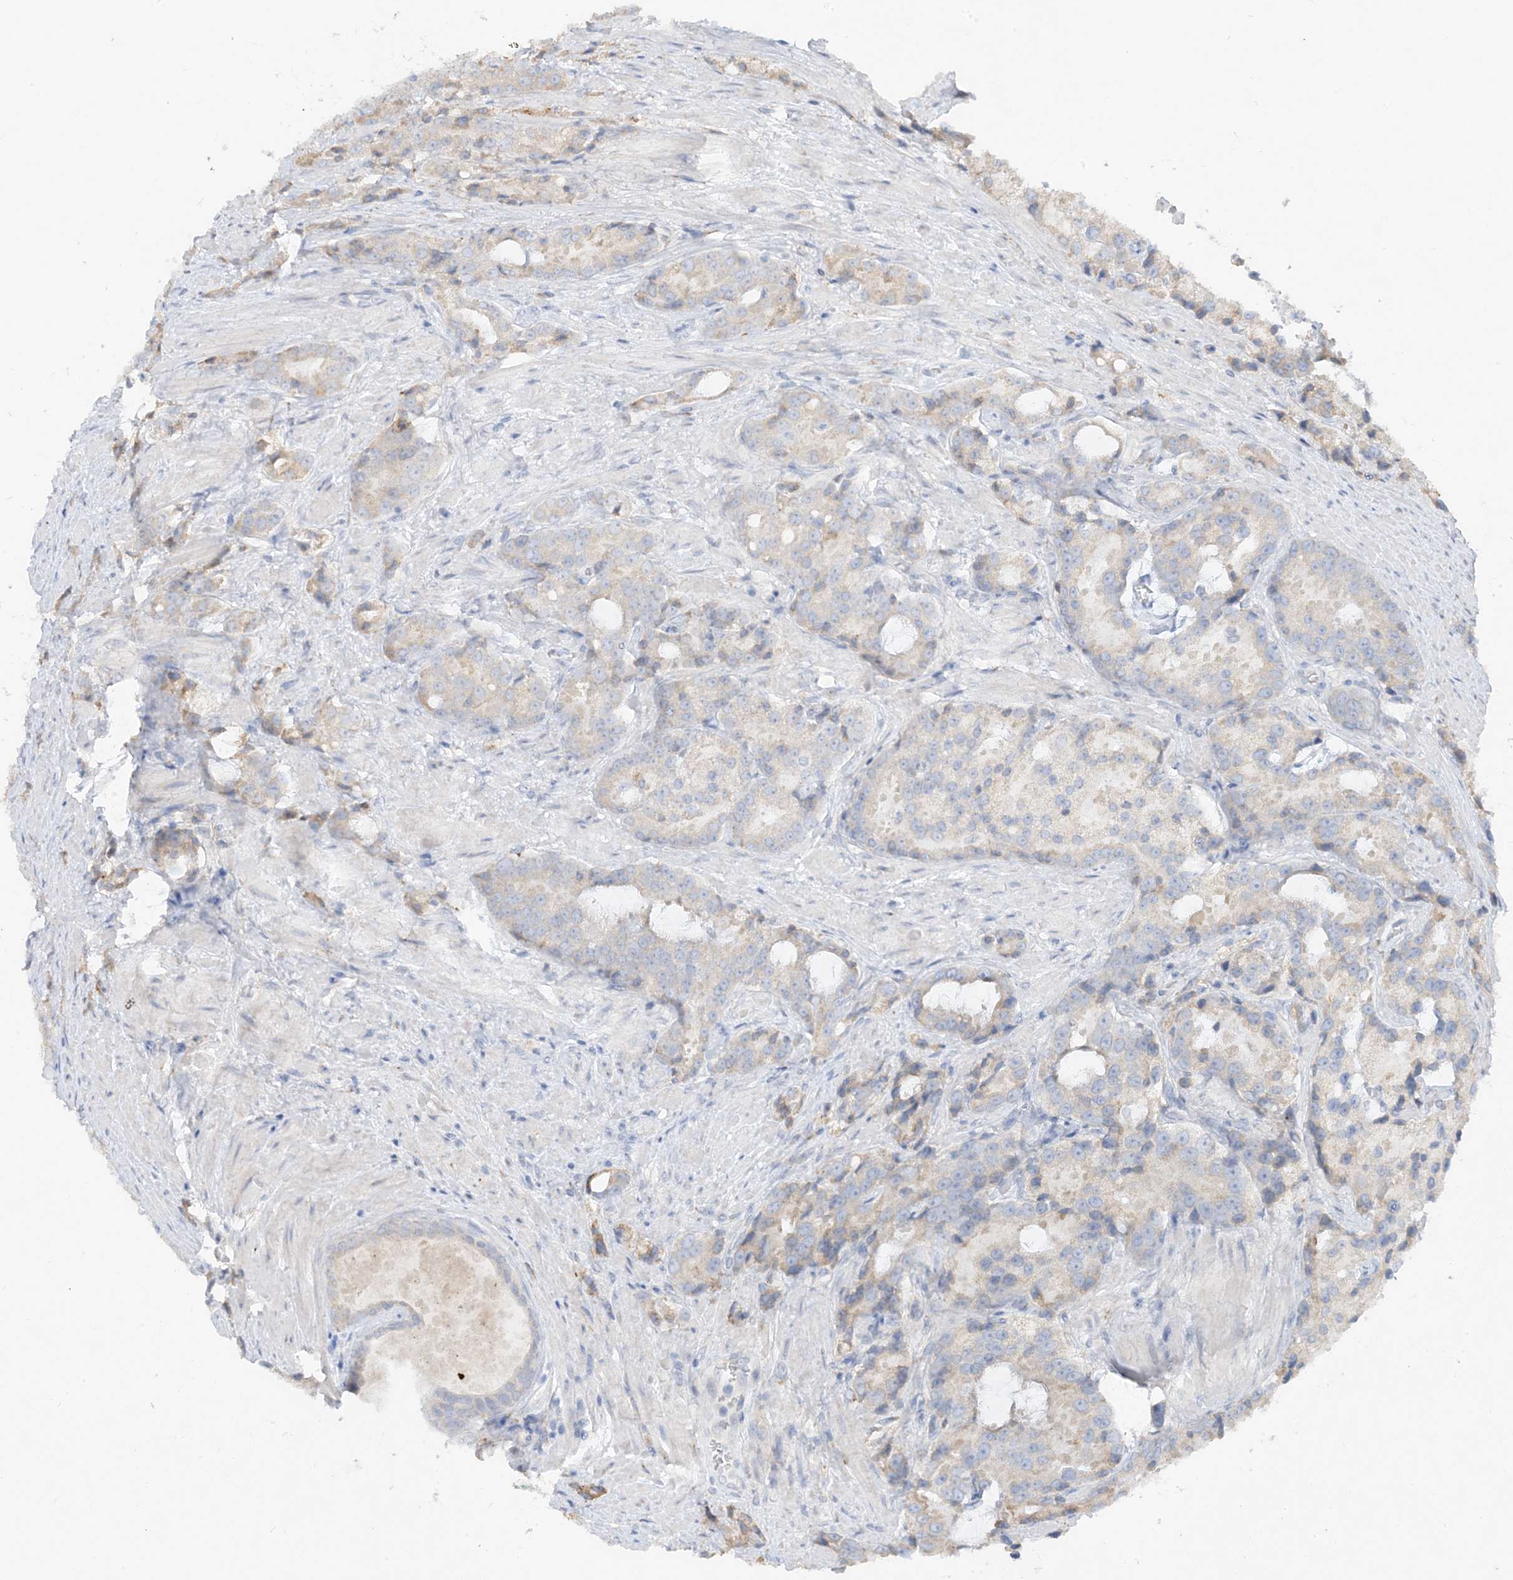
{"staining": {"intensity": "negative", "quantity": "none", "location": "none"}, "tissue": "prostate cancer", "cell_type": "Tumor cells", "image_type": "cancer", "snomed": [{"axis": "morphology", "description": "Adenocarcinoma, High grade"}, {"axis": "topography", "description": "Prostate"}], "caption": "An immunohistochemistry micrograph of high-grade adenocarcinoma (prostate) is shown. There is no staining in tumor cells of high-grade adenocarcinoma (prostate). (Stains: DAB immunohistochemistry (IHC) with hematoxylin counter stain, Microscopy: brightfield microscopy at high magnification).", "gene": "LOXL3", "patient": {"sex": "male", "age": 66}}